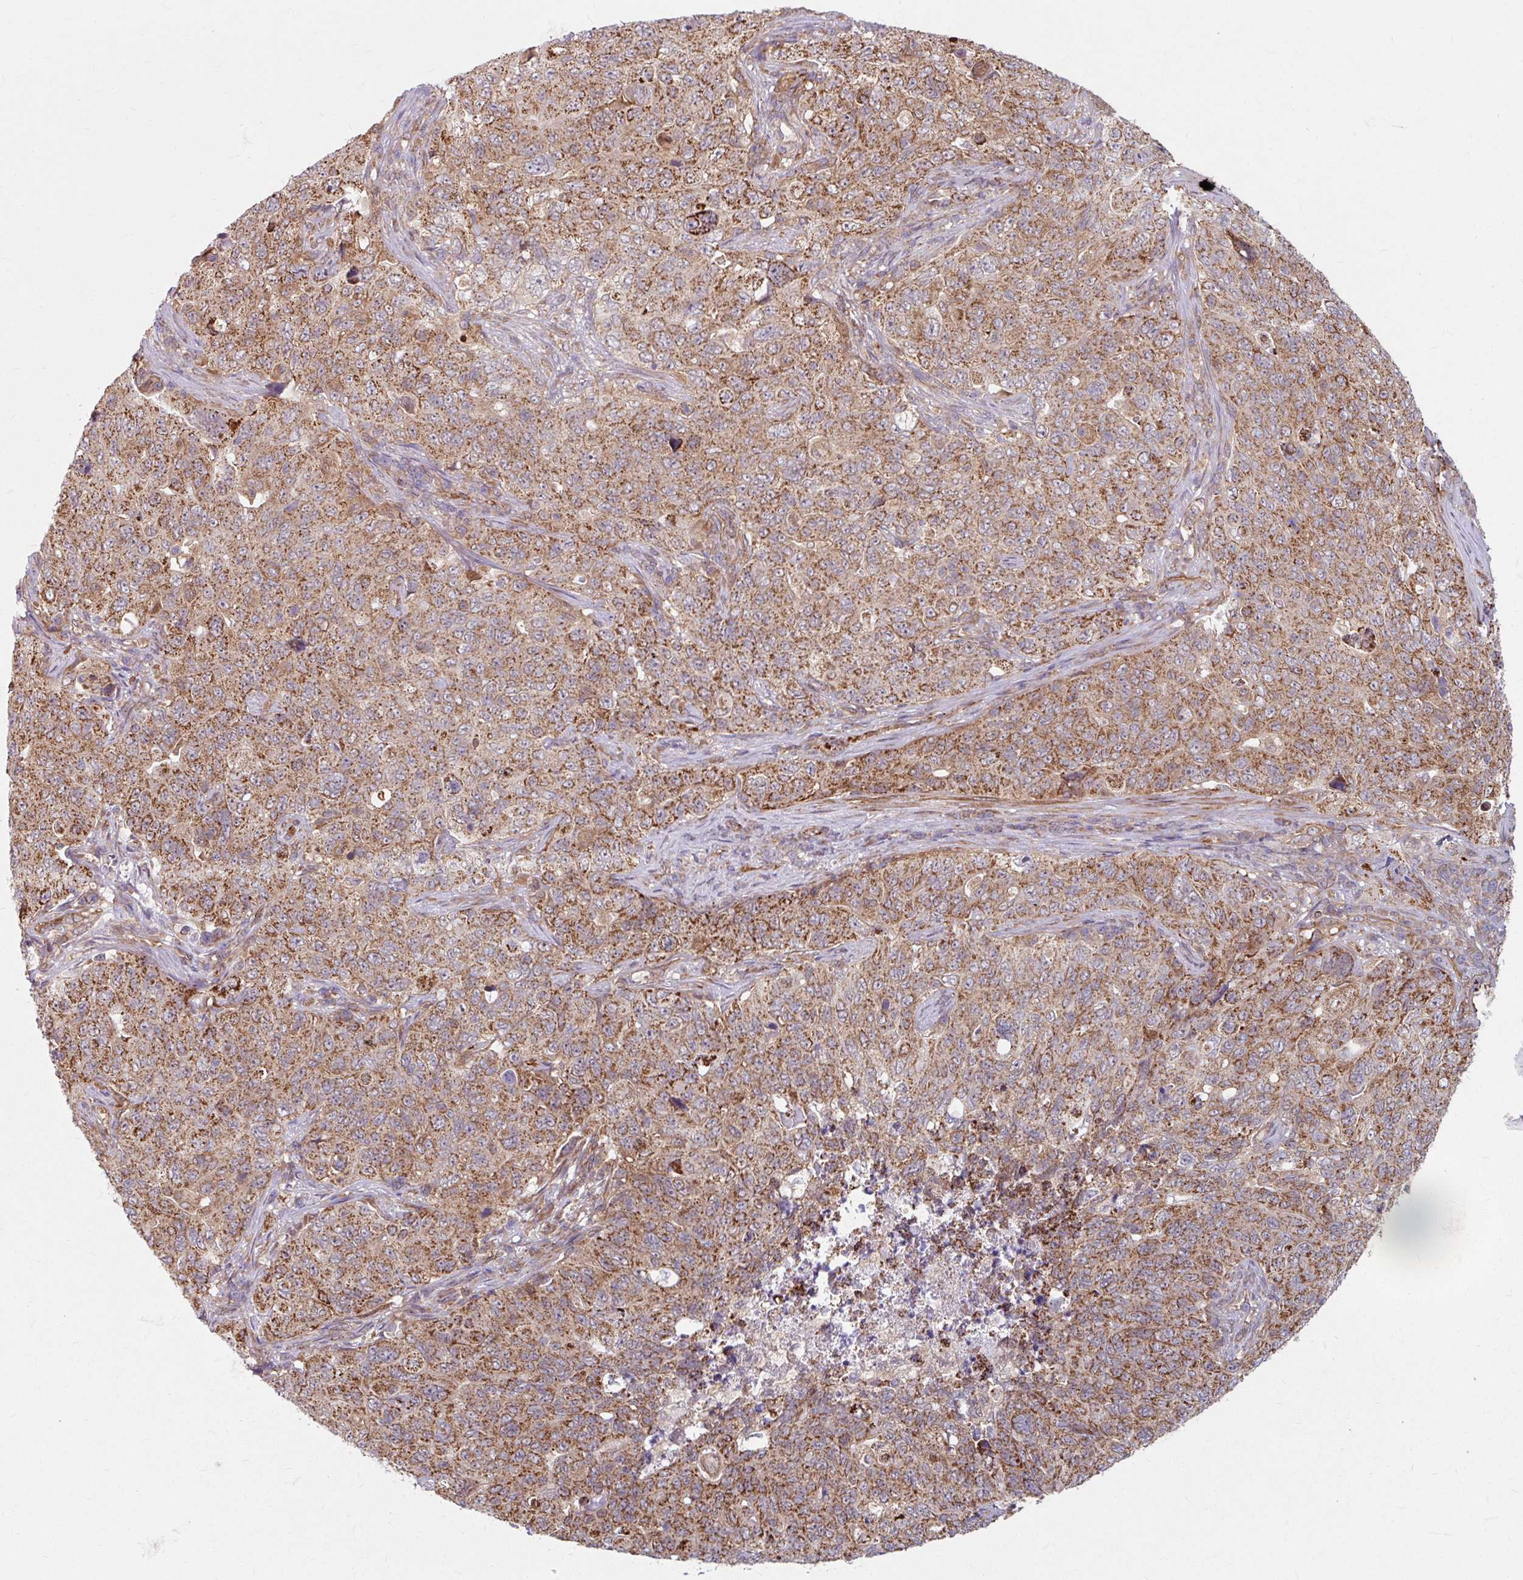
{"staining": {"intensity": "moderate", "quantity": ">75%", "location": "cytoplasmic/membranous"}, "tissue": "pancreatic cancer", "cell_type": "Tumor cells", "image_type": "cancer", "snomed": [{"axis": "morphology", "description": "Adenocarcinoma, NOS"}, {"axis": "topography", "description": "Pancreas"}], "caption": "Pancreatic adenocarcinoma stained with a protein marker exhibits moderate staining in tumor cells.", "gene": "DAAM2", "patient": {"sex": "male", "age": 68}}